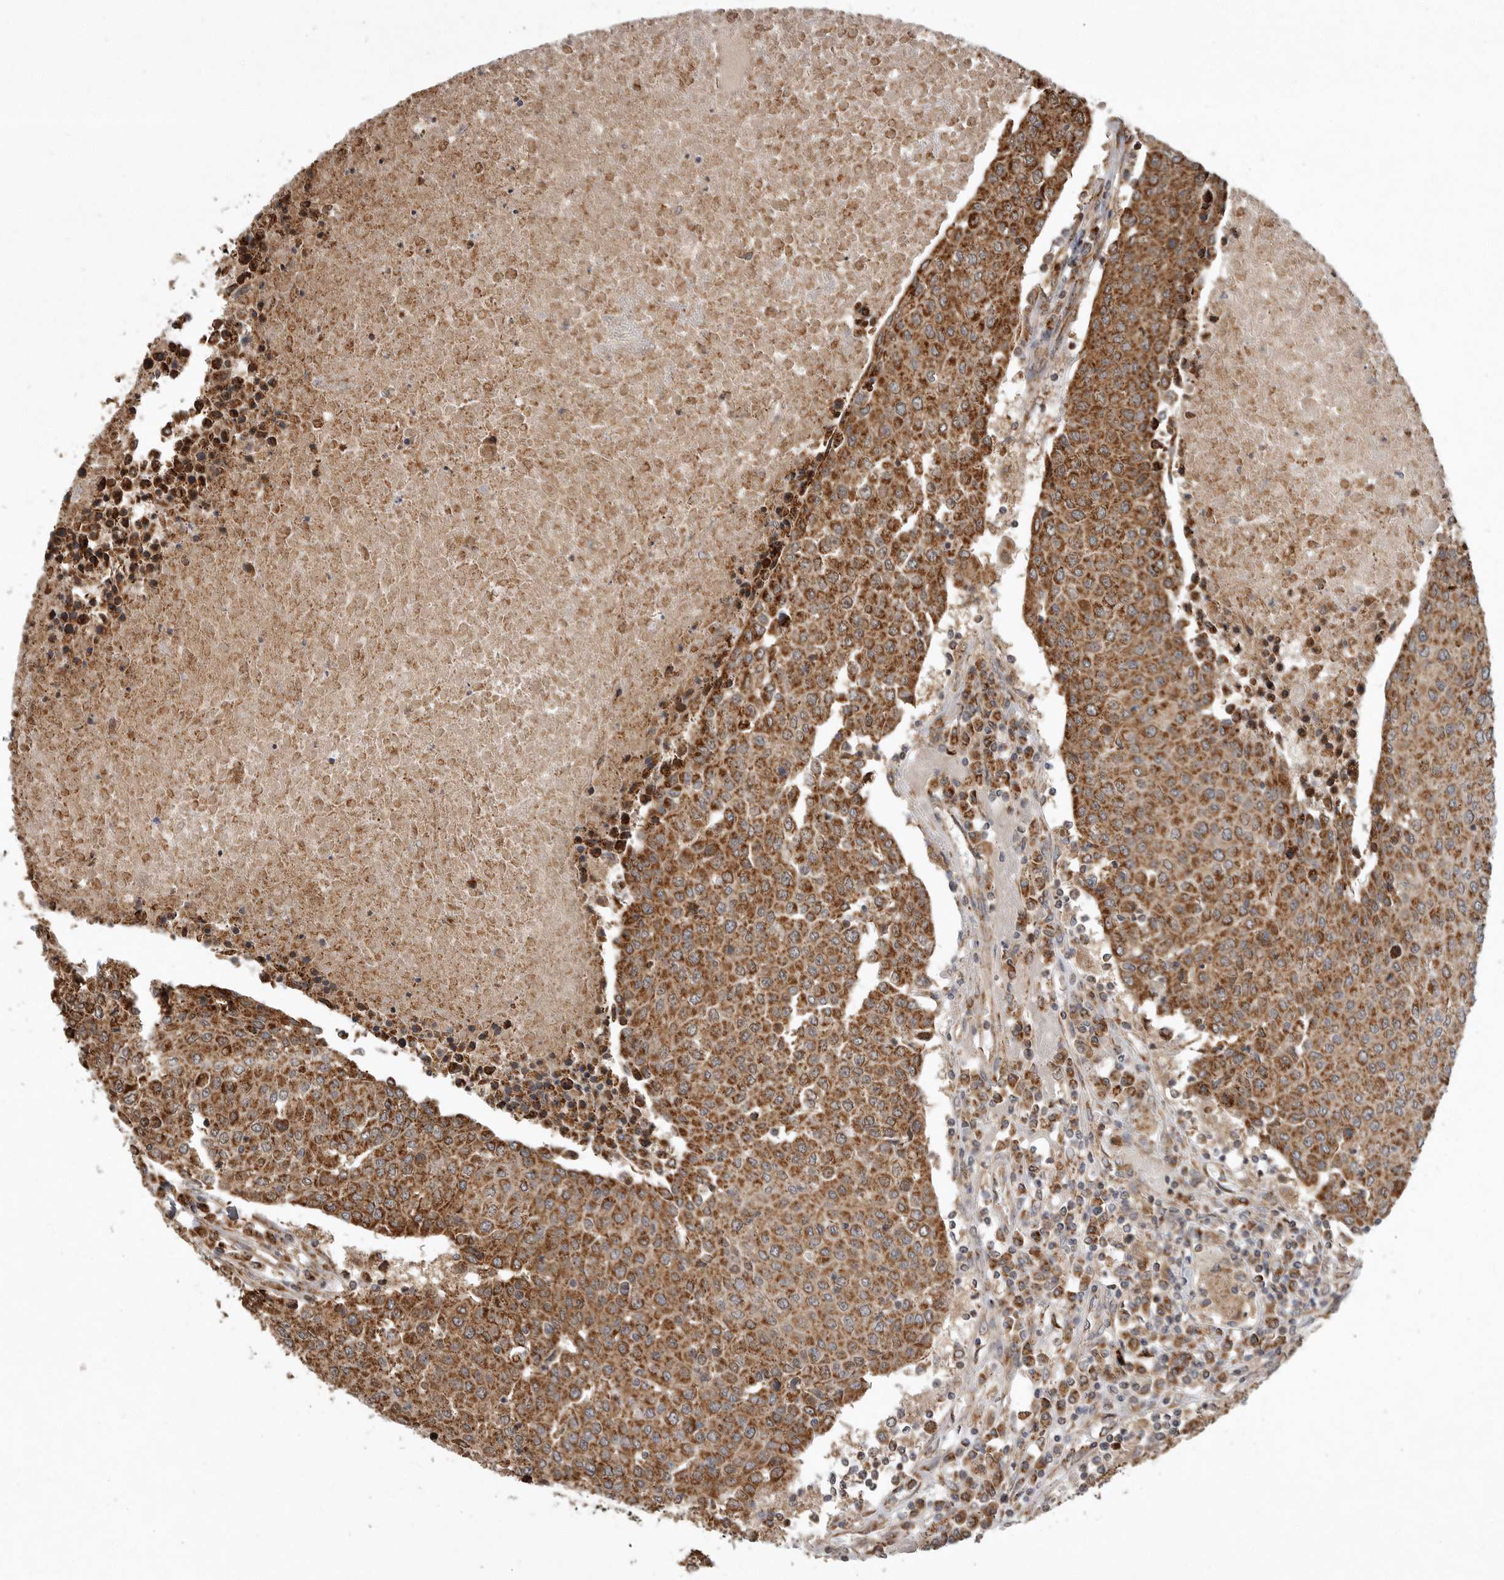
{"staining": {"intensity": "strong", "quantity": ">75%", "location": "cytoplasmic/membranous"}, "tissue": "urothelial cancer", "cell_type": "Tumor cells", "image_type": "cancer", "snomed": [{"axis": "morphology", "description": "Urothelial carcinoma, High grade"}, {"axis": "topography", "description": "Urinary bladder"}], "caption": "This micrograph reveals immunohistochemistry staining of high-grade urothelial carcinoma, with high strong cytoplasmic/membranous positivity in approximately >75% of tumor cells.", "gene": "GCNT2", "patient": {"sex": "female", "age": 85}}